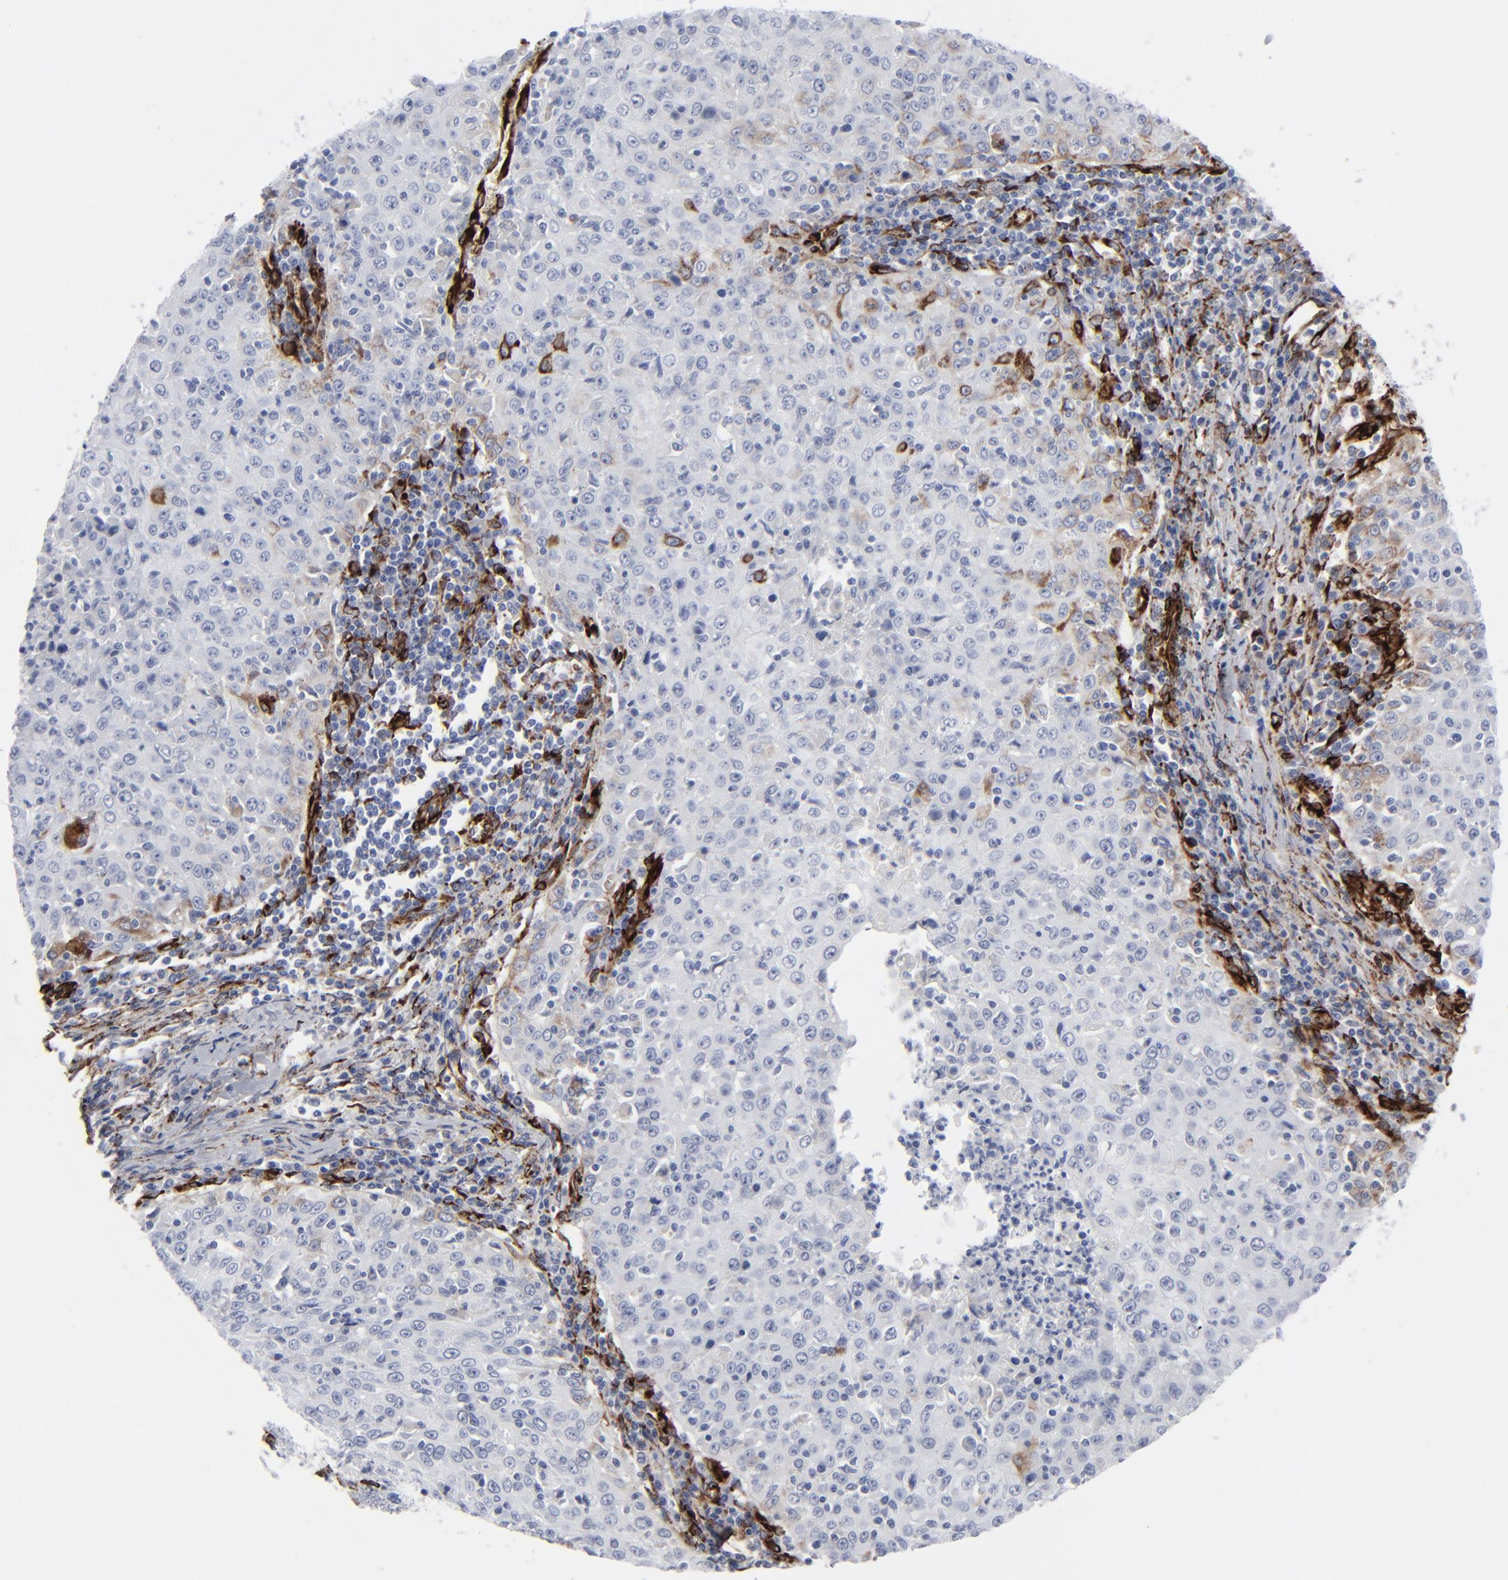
{"staining": {"intensity": "negative", "quantity": "none", "location": "none"}, "tissue": "cervical cancer", "cell_type": "Tumor cells", "image_type": "cancer", "snomed": [{"axis": "morphology", "description": "Squamous cell carcinoma, NOS"}, {"axis": "topography", "description": "Cervix"}], "caption": "Cervical cancer was stained to show a protein in brown. There is no significant staining in tumor cells.", "gene": "SPARC", "patient": {"sex": "female", "age": 27}}